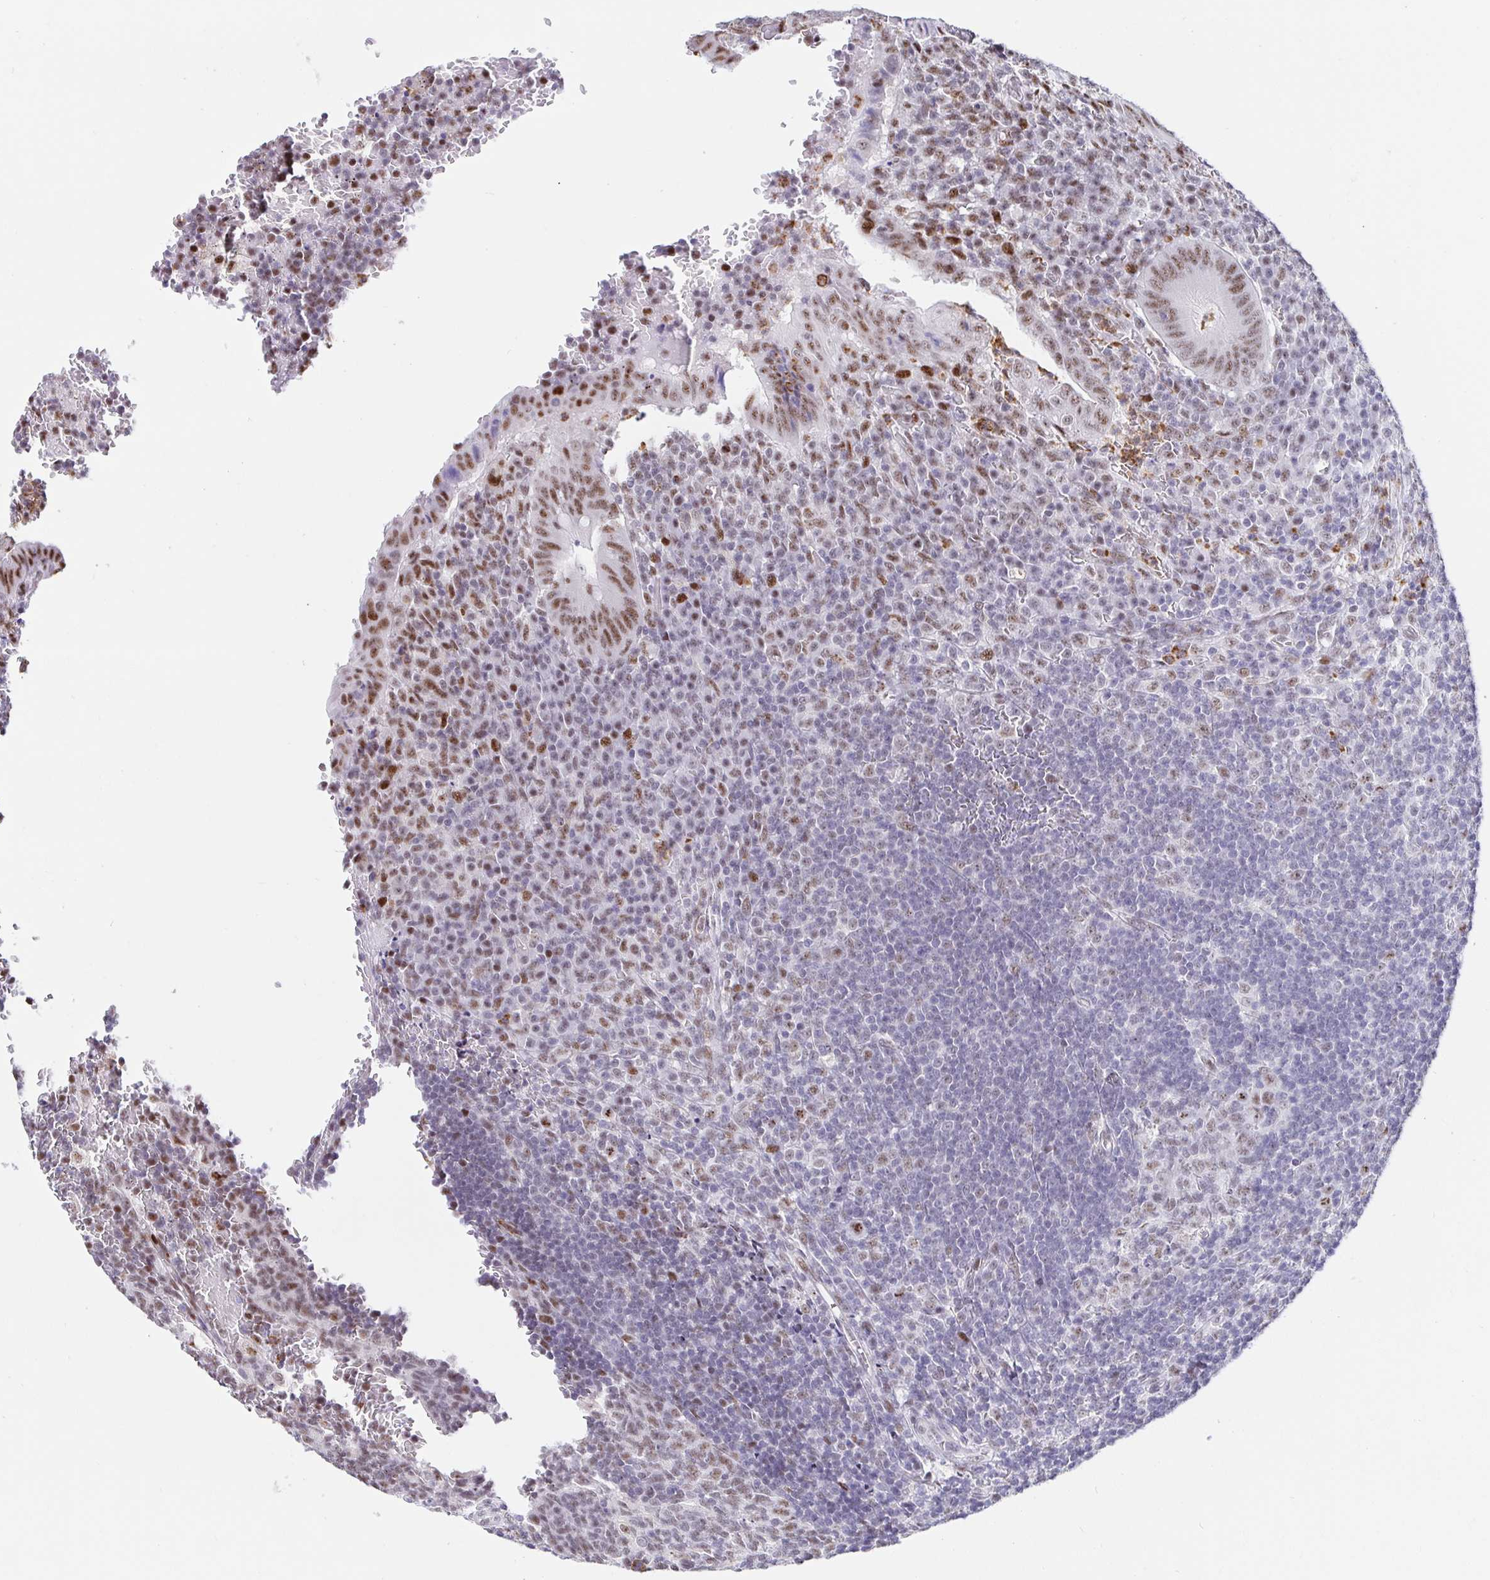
{"staining": {"intensity": "moderate", "quantity": ">75%", "location": "nuclear"}, "tissue": "appendix", "cell_type": "Glandular cells", "image_type": "normal", "snomed": [{"axis": "morphology", "description": "Normal tissue, NOS"}, {"axis": "topography", "description": "Appendix"}], "caption": "Glandular cells demonstrate medium levels of moderate nuclear expression in approximately >75% of cells in normal appendix.", "gene": "SETD5", "patient": {"sex": "male", "age": 18}}